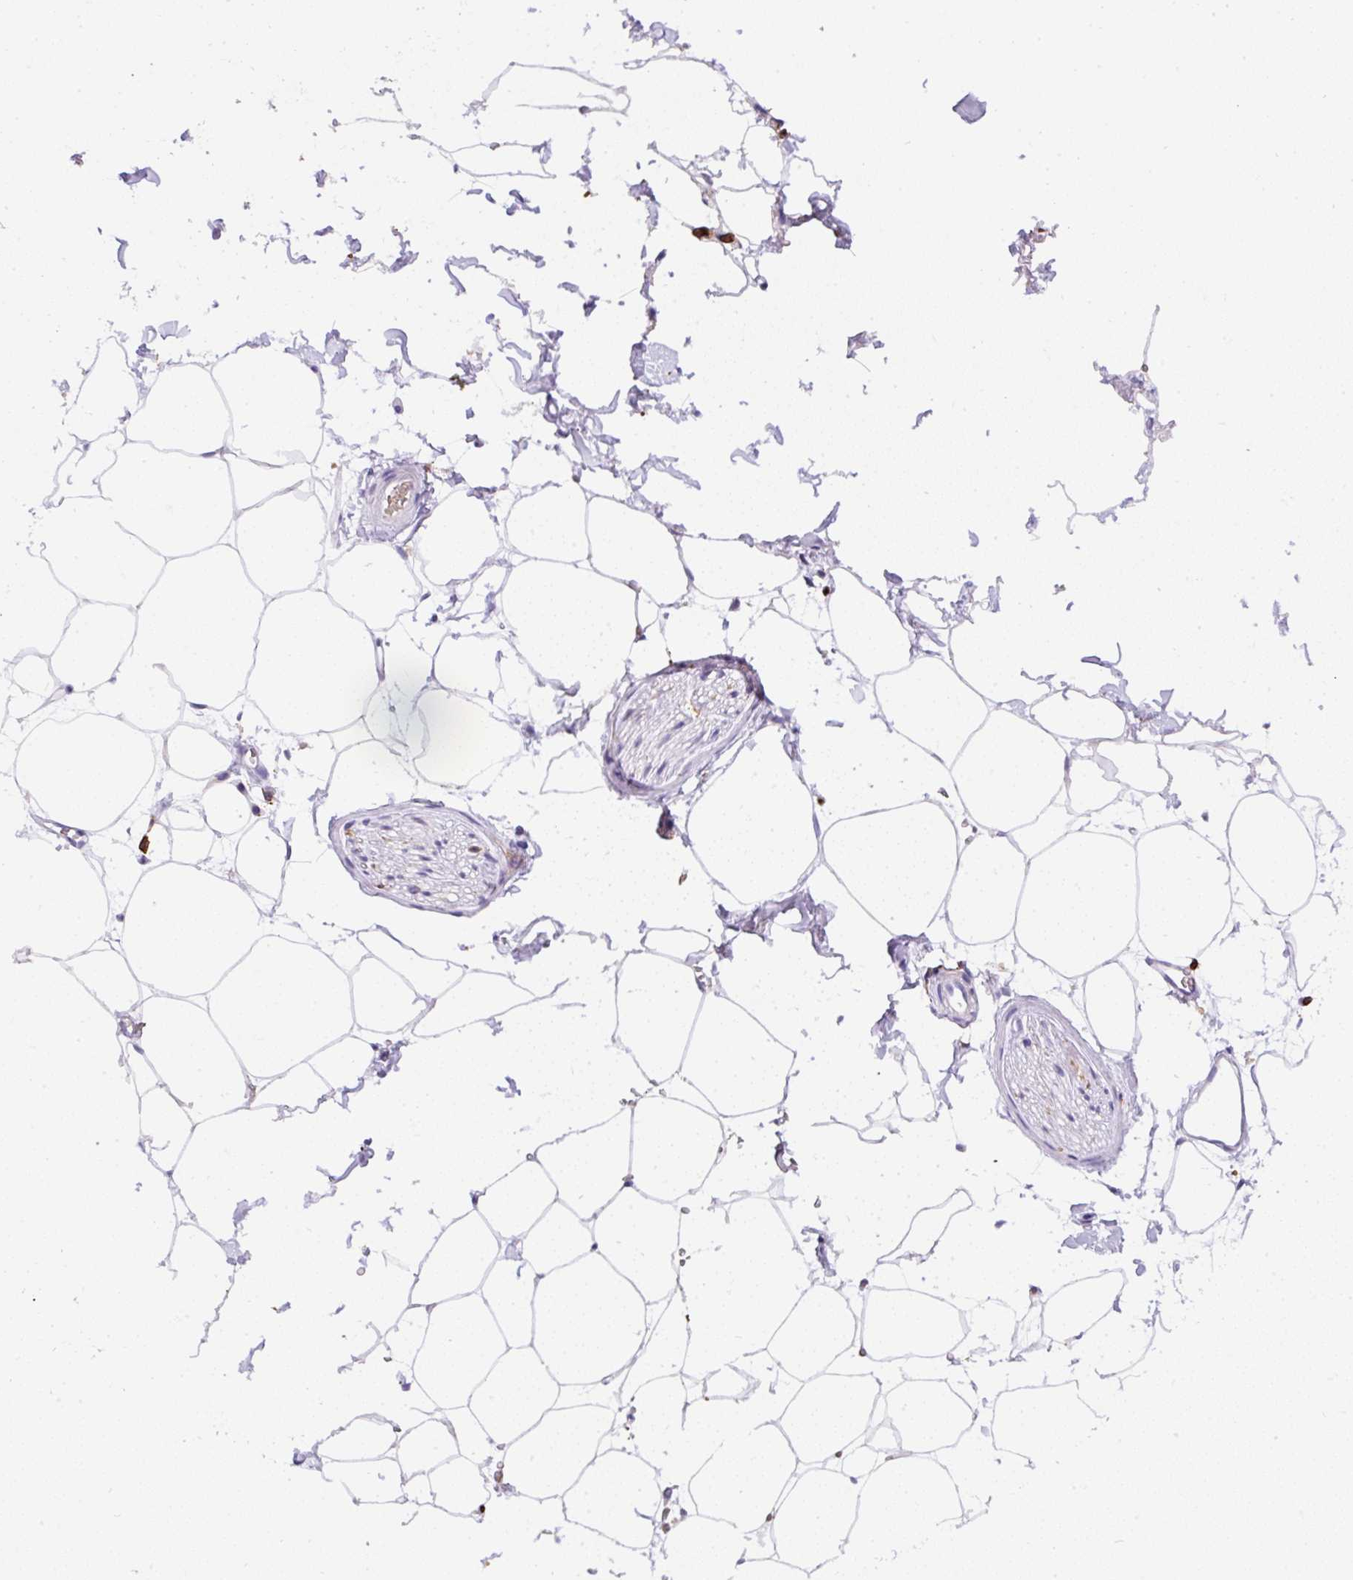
{"staining": {"intensity": "negative", "quantity": "none", "location": "none"}, "tissue": "adipose tissue", "cell_type": "Adipocytes", "image_type": "normal", "snomed": [{"axis": "morphology", "description": "Normal tissue, NOS"}, {"axis": "topography", "description": "Adipose tissue"}, {"axis": "topography", "description": "Vascular tissue"}, {"axis": "topography", "description": "Rectum"}, {"axis": "topography", "description": "Peripheral nerve tissue"}], "caption": "Immunohistochemistry of benign adipose tissue displays no expression in adipocytes.", "gene": "FAM228B", "patient": {"sex": "female", "age": 69}}